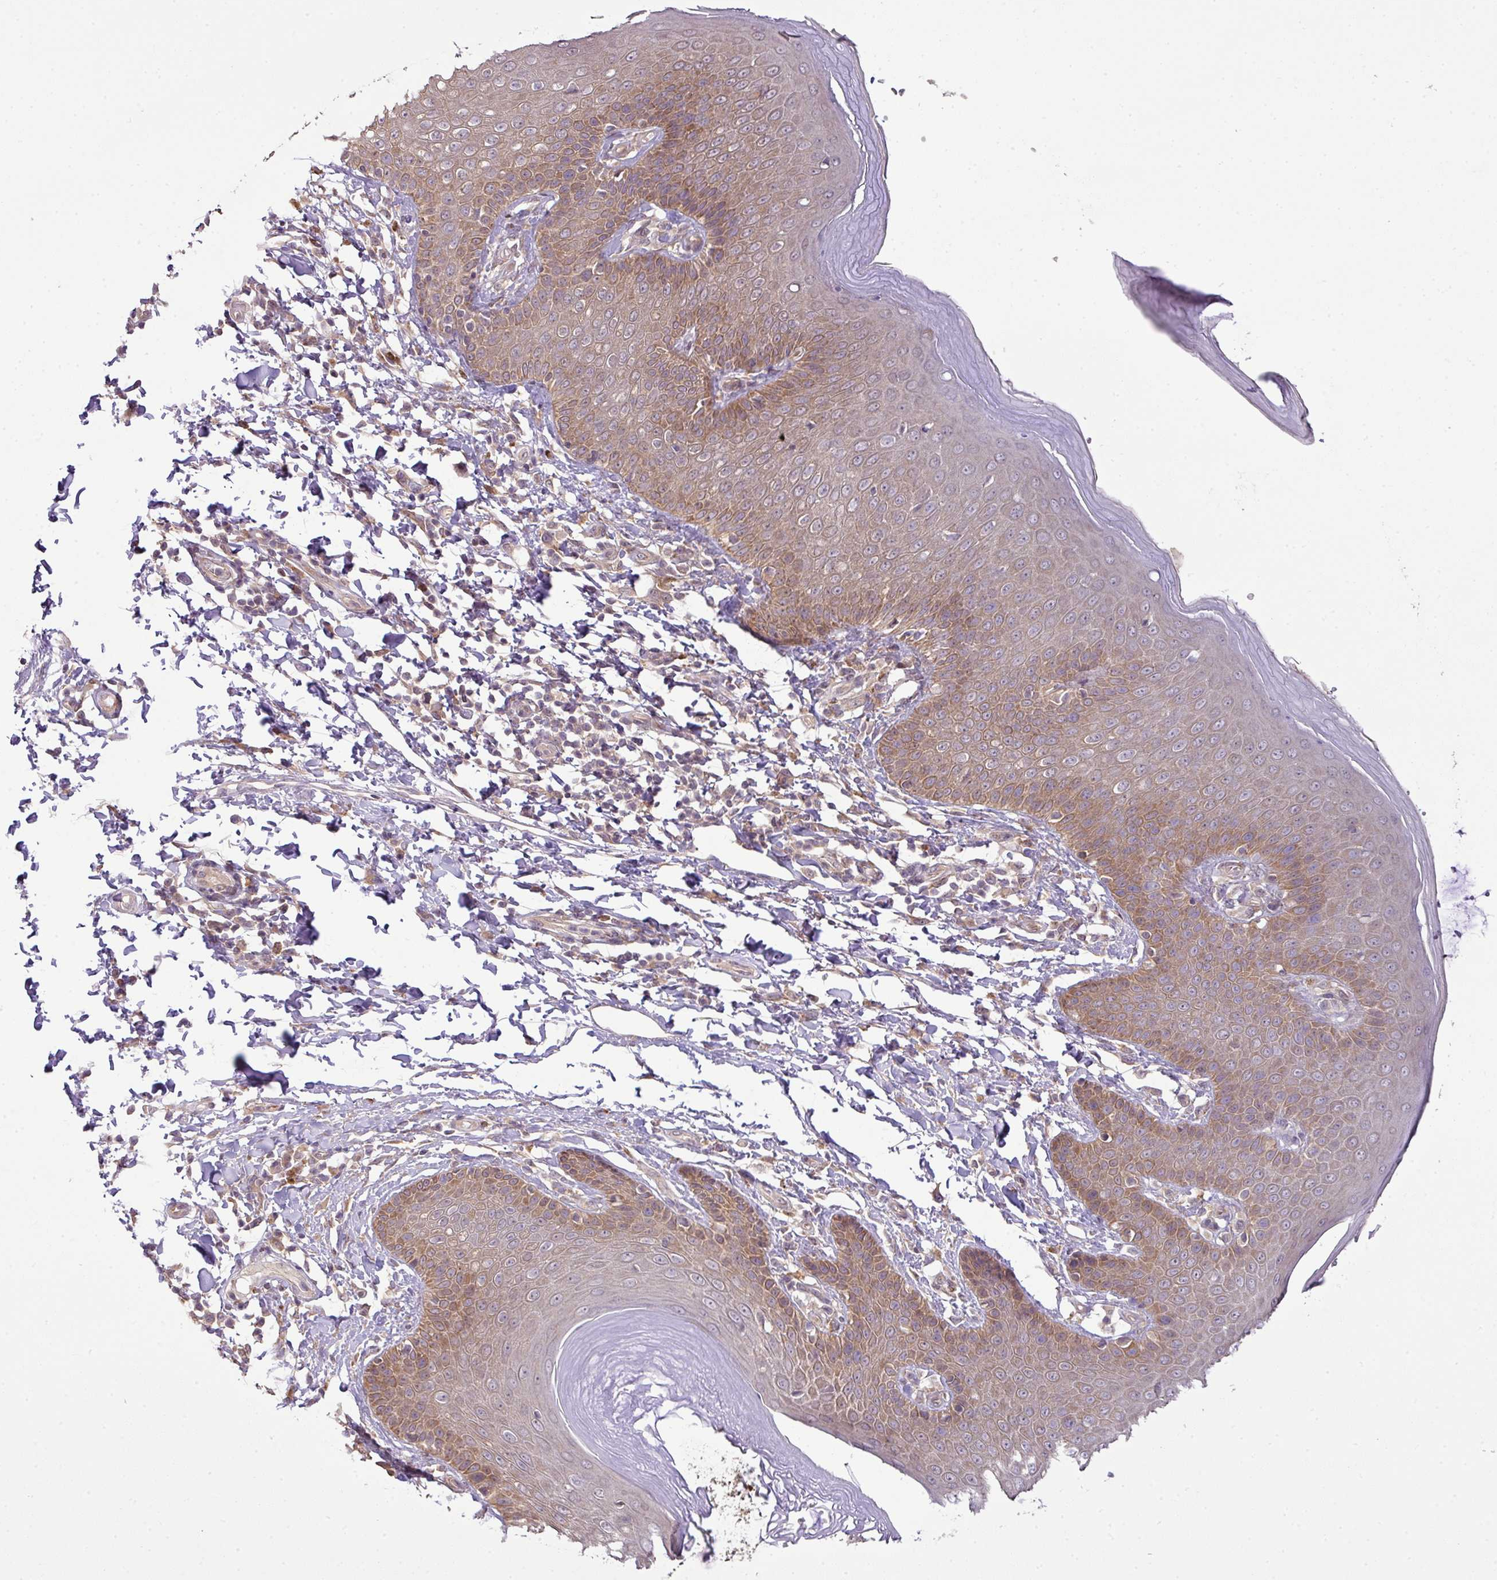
{"staining": {"intensity": "moderate", "quantity": ">75%", "location": "cytoplasmic/membranous"}, "tissue": "skin", "cell_type": "Epidermal cells", "image_type": "normal", "snomed": [{"axis": "morphology", "description": "Normal tissue, NOS"}, {"axis": "topography", "description": "Peripheral nerve tissue"}], "caption": "High-magnification brightfield microscopy of benign skin stained with DAB (3,3'-diaminobenzidine) (brown) and counterstained with hematoxylin (blue). epidermal cells exhibit moderate cytoplasmic/membranous expression is seen in about>75% of cells.", "gene": "DNAAF4", "patient": {"sex": "male", "age": 51}}